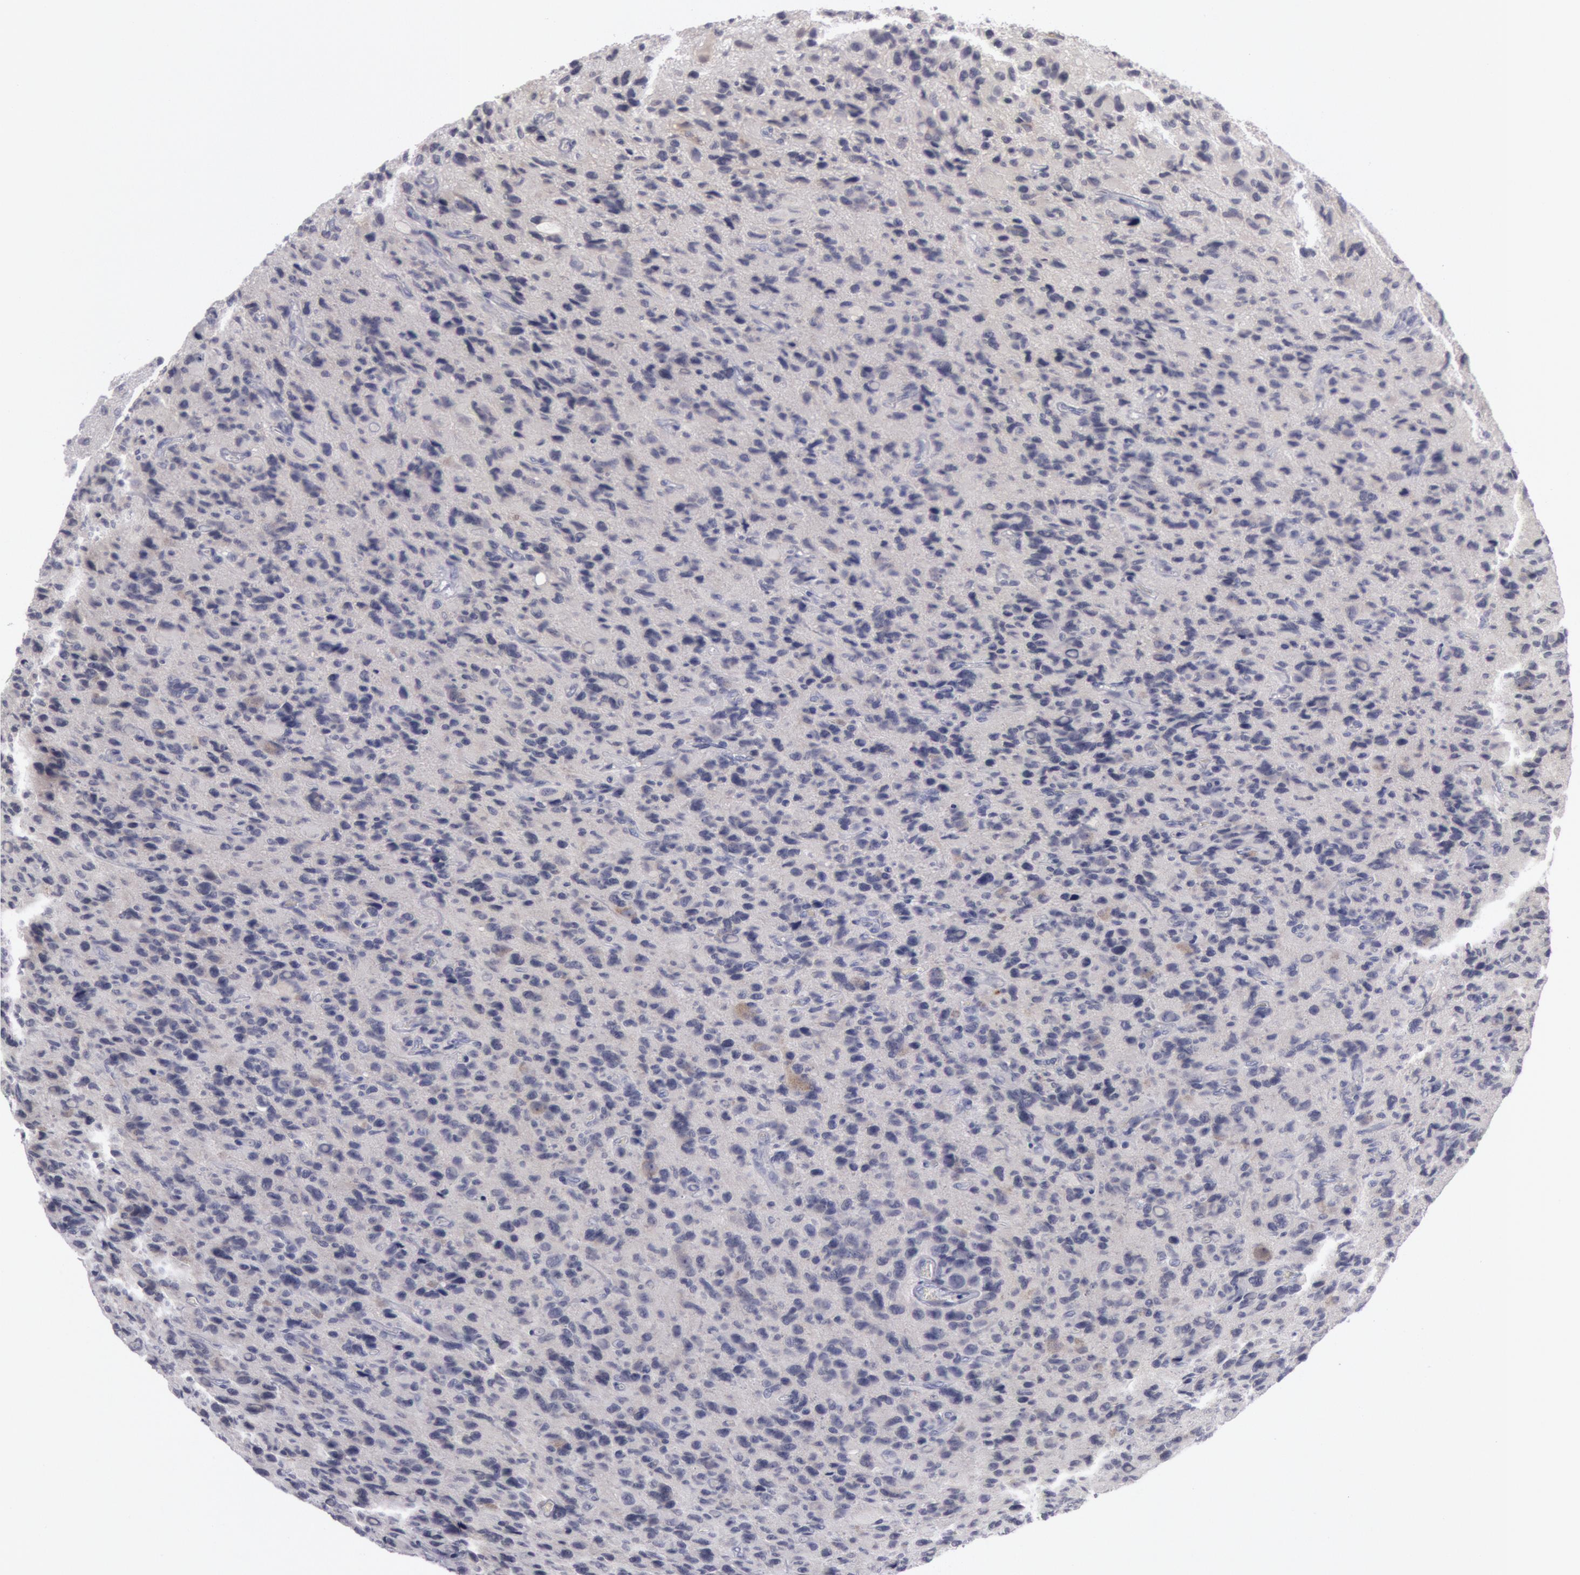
{"staining": {"intensity": "negative", "quantity": "none", "location": "none"}, "tissue": "glioma", "cell_type": "Tumor cells", "image_type": "cancer", "snomed": [{"axis": "morphology", "description": "Glioma, malignant, High grade"}, {"axis": "topography", "description": "Brain"}], "caption": "The micrograph displays no significant positivity in tumor cells of malignant glioma (high-grade).", "gene": "KRT16", "patient": {"sex": "male", "age": 77}}